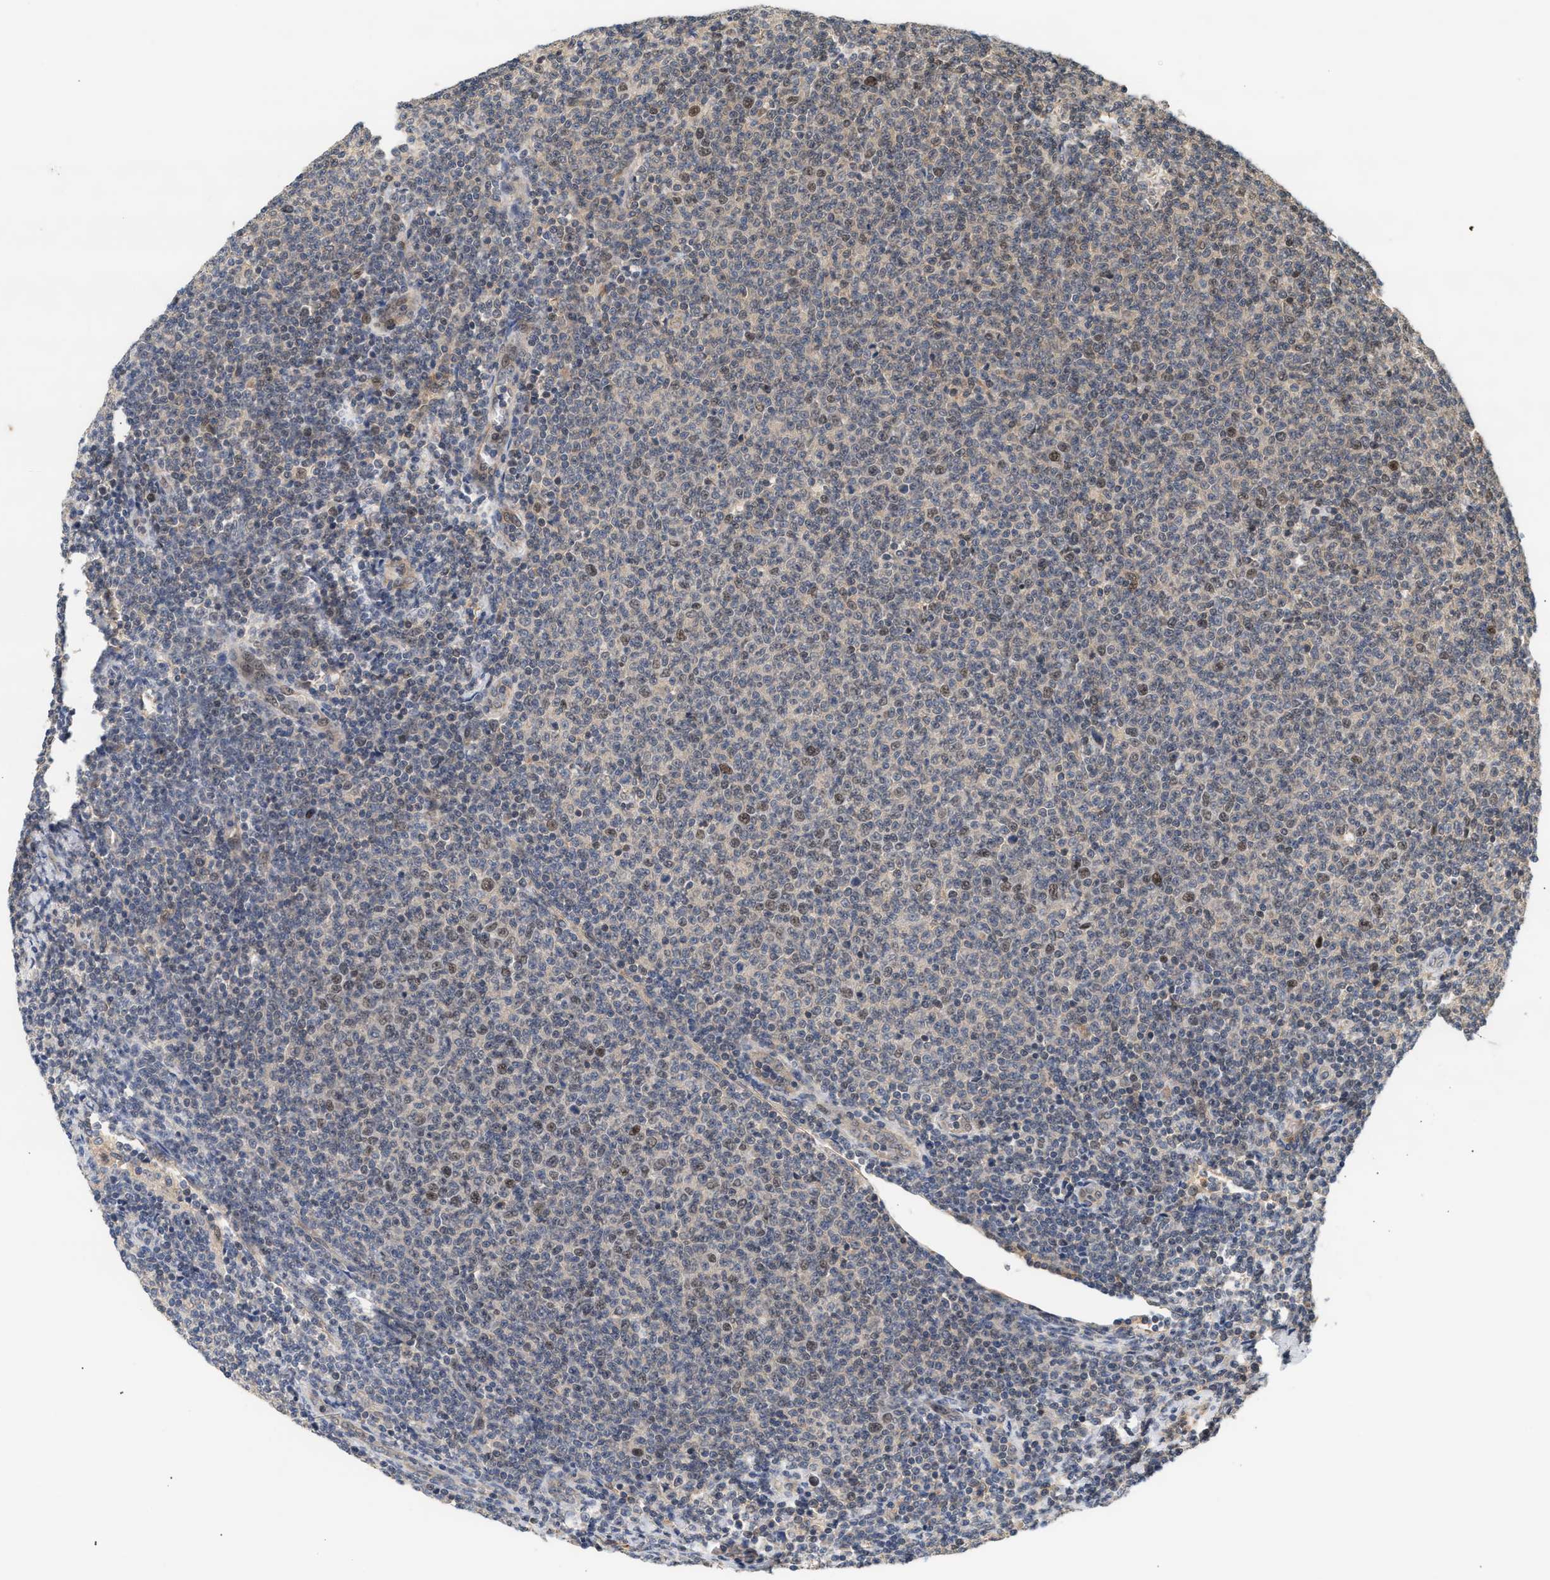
{"staining": {"intensity": "moderate", "quantity": "<25%", "location": "nuclear"}, "tissue": "lymphoma", "cell_type": "Tumor cells", "image_type": "cancer", "snomed": [{"axis": "morphology", "description": "Malignant lymphoma, non-Hodgkin's type, Low grade"}, {"axis": "topography", "description": "Lymph node"}], "caption": "About <25% of tumor cells in lymphoma show moderate nuclear protein expression as visualized by brown immunohistochemical staining.", "gene": "ABHD5", "patient": {"sex": "male", "age": 66}}